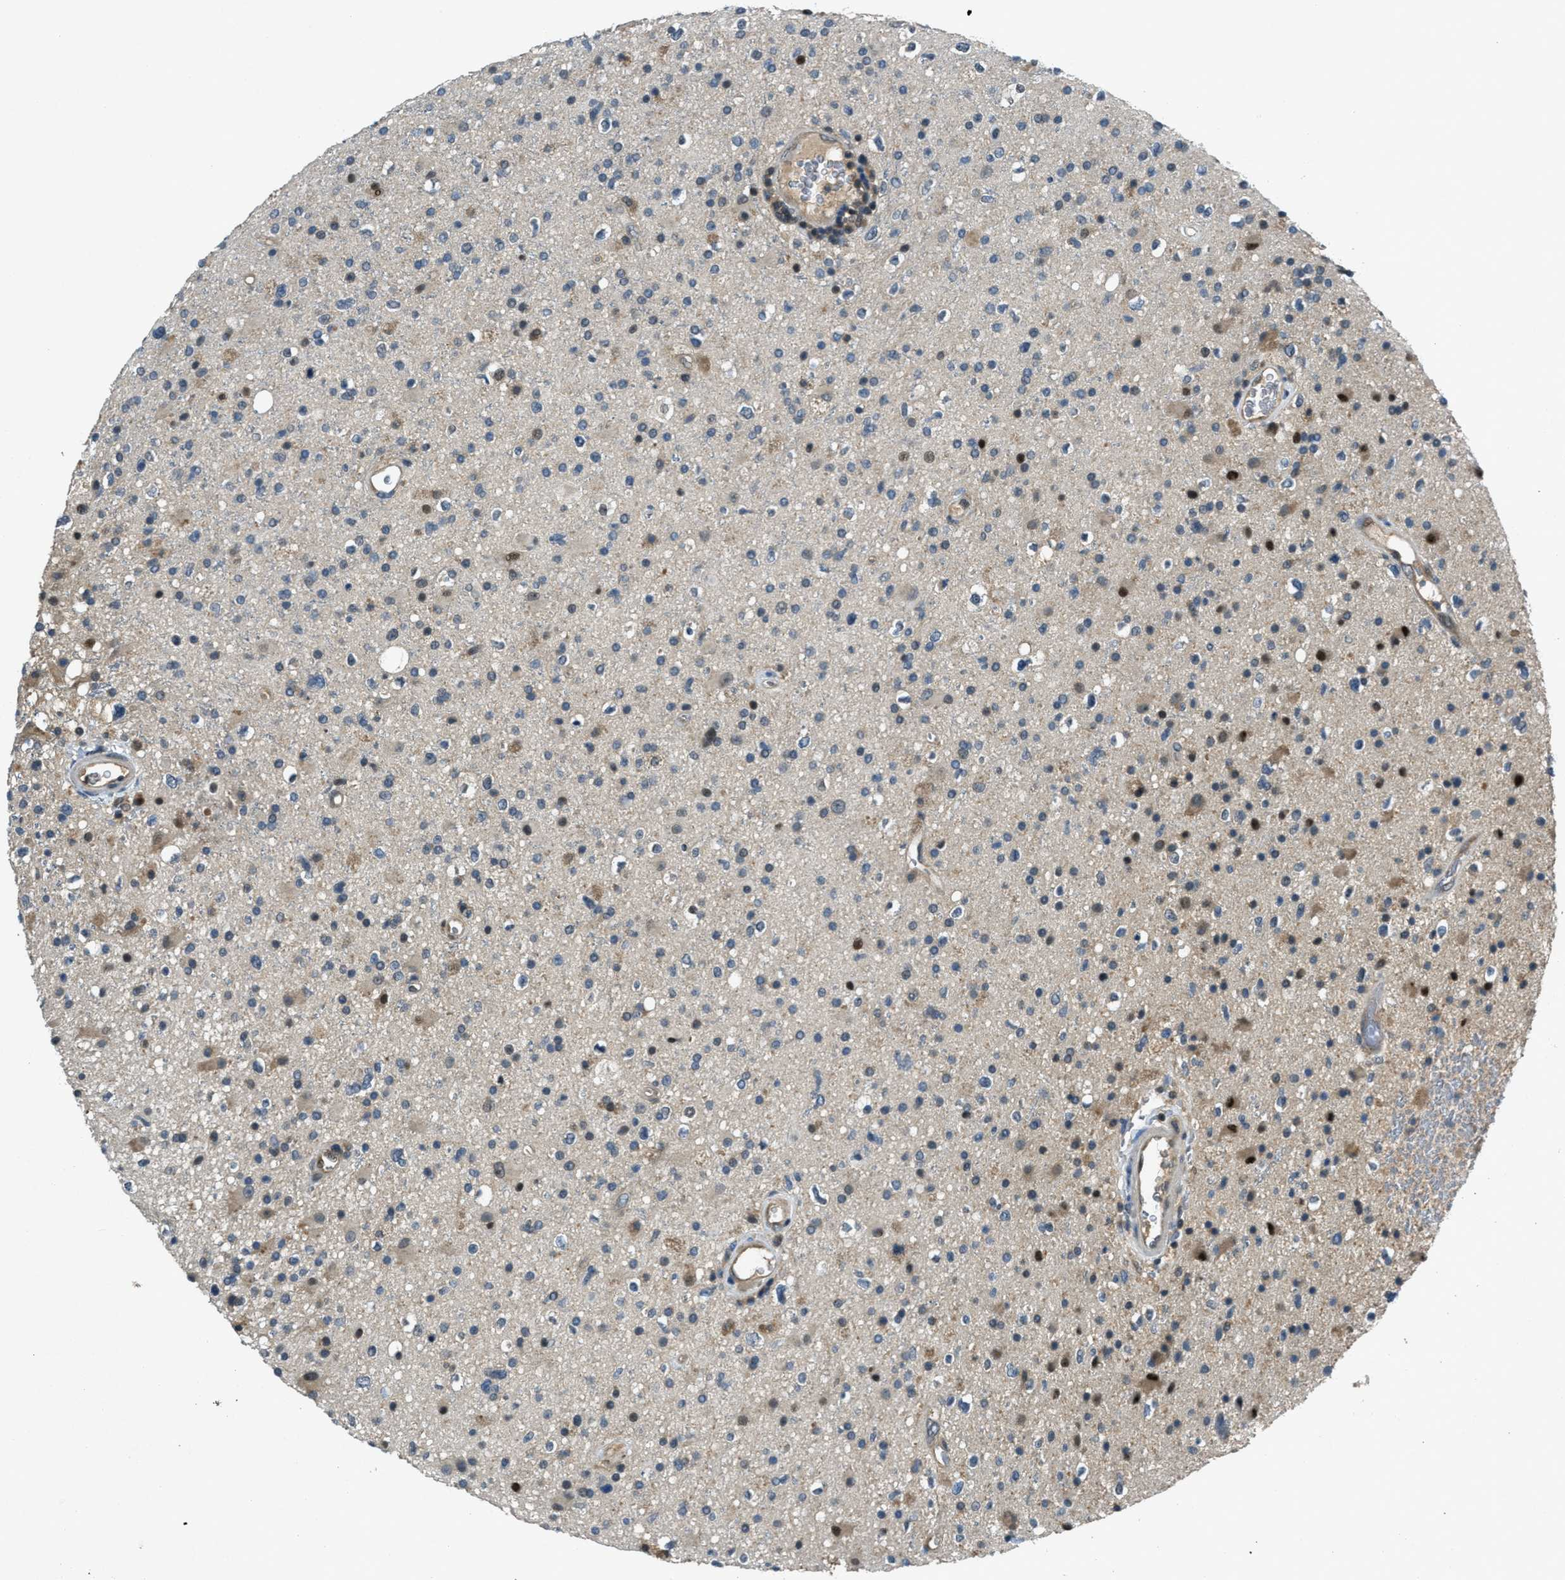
{"staining": {"intensity": "moderate", "quantity": "<25%", "location": "cytoplasmic/membranous,nuclear"}, "tissue": "glioma", "cell_type": "Tumor cells", "image_type": "cancer", "snomed": [{"axis": "morphology", "description": "Glioma, malignant, High grade"}, {"axis": "topography", "description": "Brain"}], "caption": "IHC histopathology image of human malignant glioma (high-grade) stained for a protein (brown), which demonstrates low levels of moderate cytoplasmic/membranous and nuclear positivity in about <25% of tumor cells.", "gene": "DUSP6", "patient": {"sex": "male", "age": 33}}